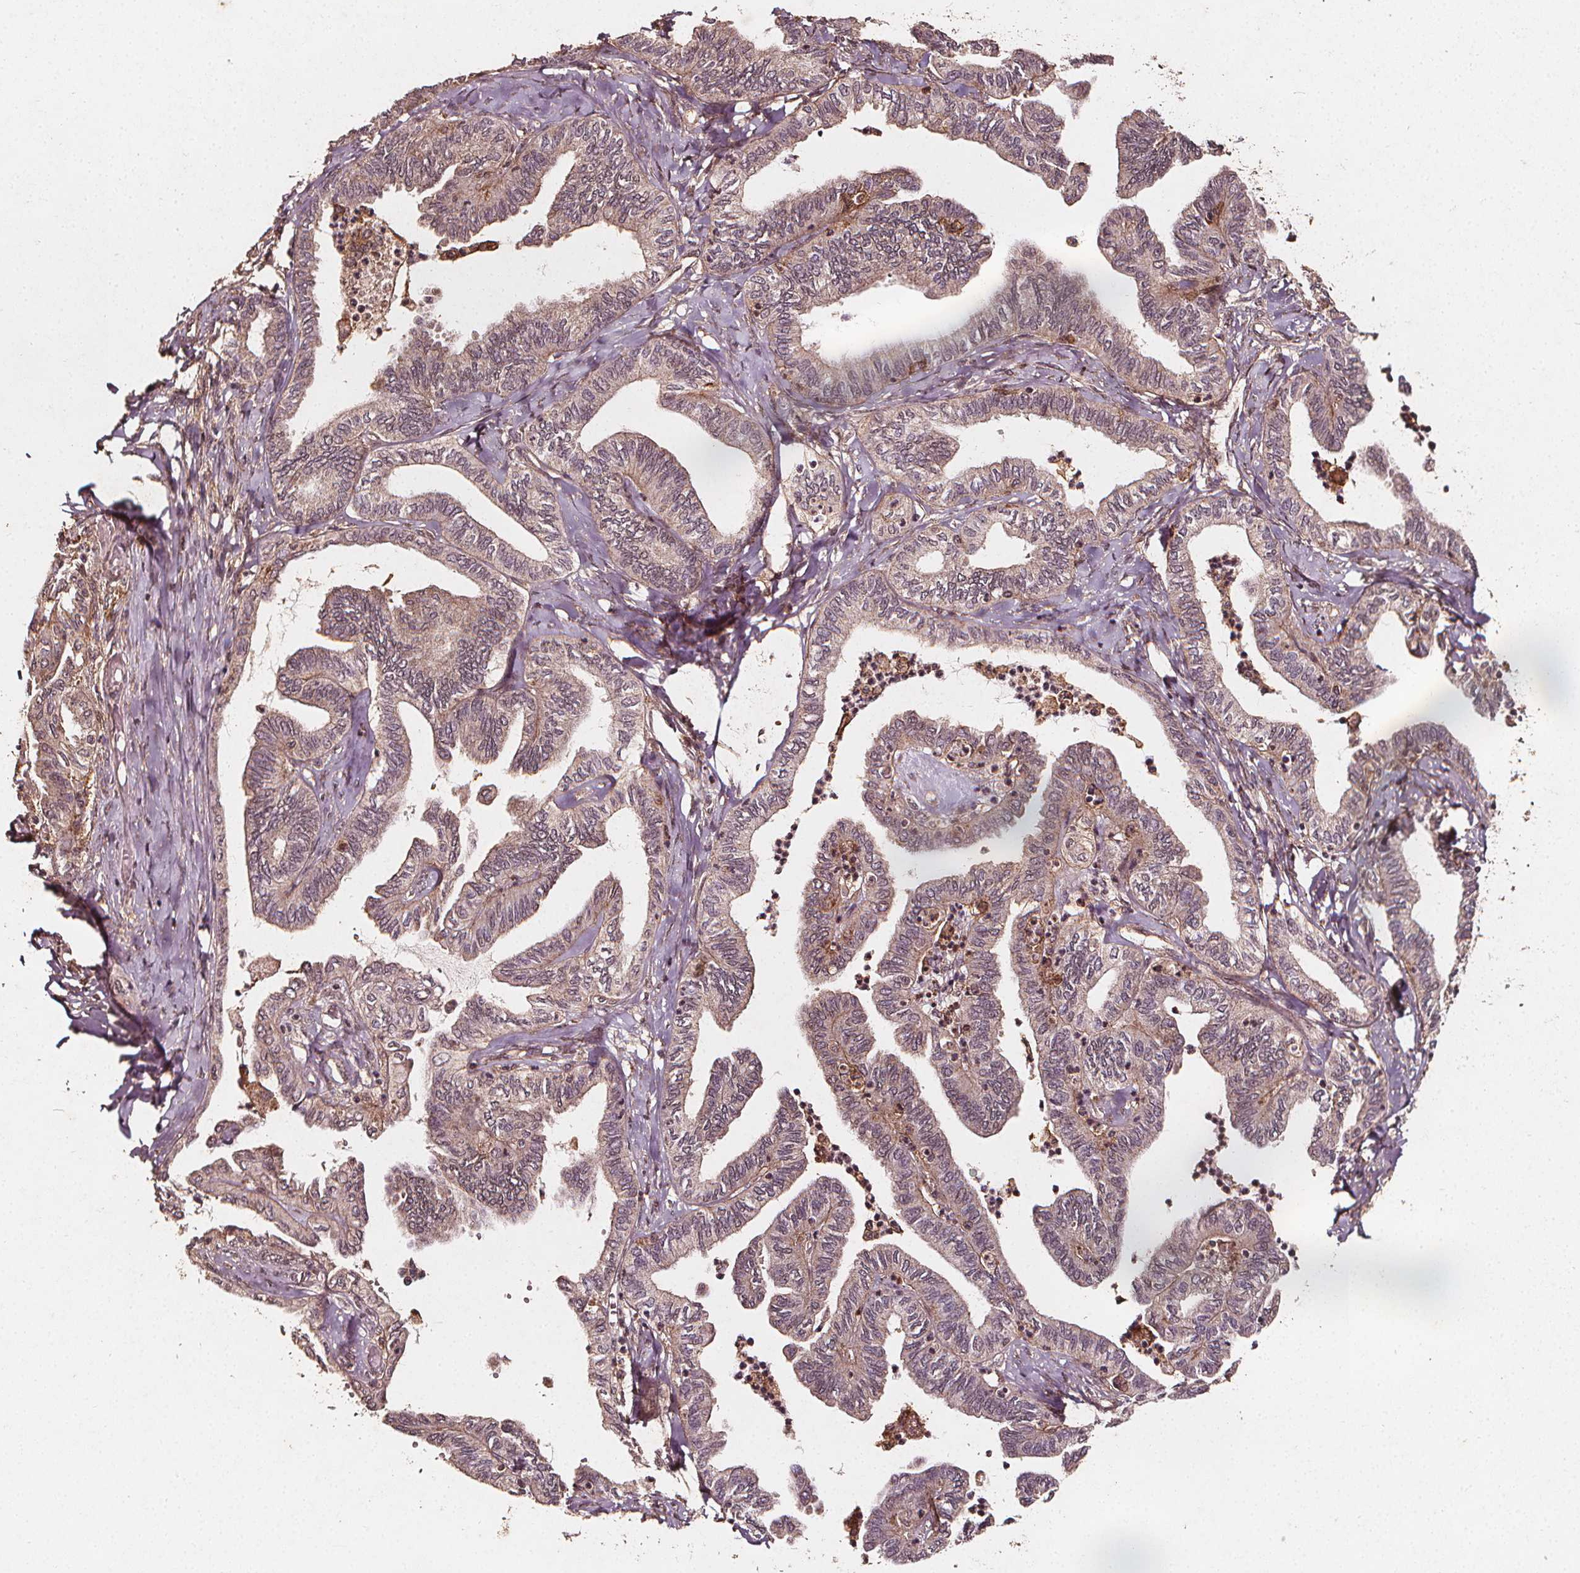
{"staining": {"intensity": "moderate", "quantity": "25%-75%", "location": "cytoplasmic/membranous"}, "tissue": "ovarian cancer", "cell_type": "Tumor cells", "image_type": "cancer", "snomed": [{"axis": "morphology", "description": "Carcinoma, endometroid"}, {"axis": "topography", "description": "Ovary"}], "caption": "A brown stain shows moderate cytoplasmic/membranous expression of a protein in ovarian cancer (endometroid carcinoma) tumor cells.", "gene": "ABCA1", "patient": {"sex": "female", "age": 70}}